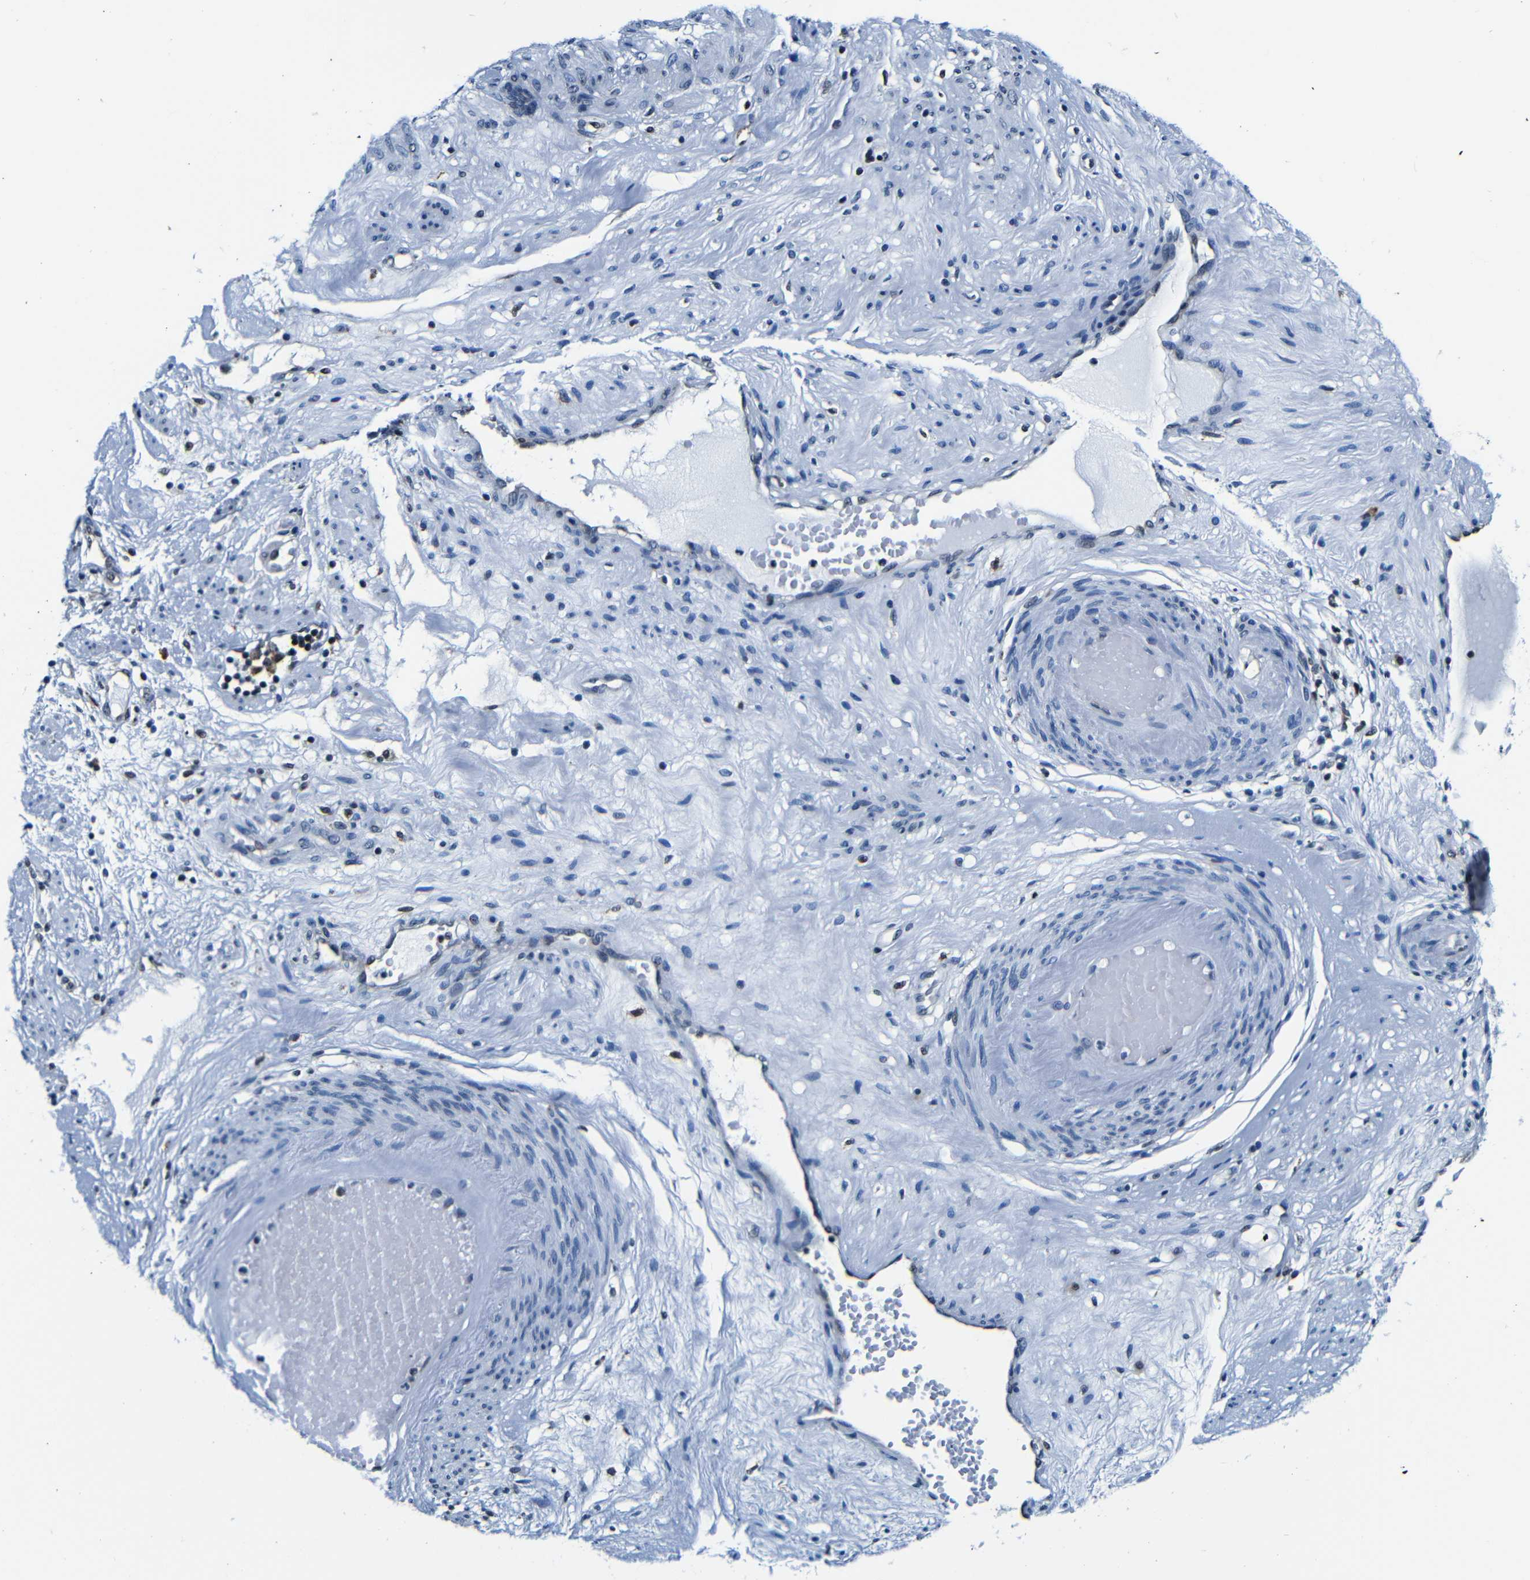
{"staining": {"intensity": "negative", "quantity": "none", "location": "none"}, "tissue": "endometrial cancer", "cell_type": "Tumor cells", "image_type": "cancer", "snomed": [{"axis": "morphology", "description": "Adenocarcinoma, NOS"}, {"axis": "topography", "description": "Endometrium"}], "caption": "The immunohistochemistry micrograph has no significant expression in tumor cells of endometrial cancer (adenocarcinoma) tissue.", "gene": "NCBP3", "patient": {"sex": "female", "age": 85}}